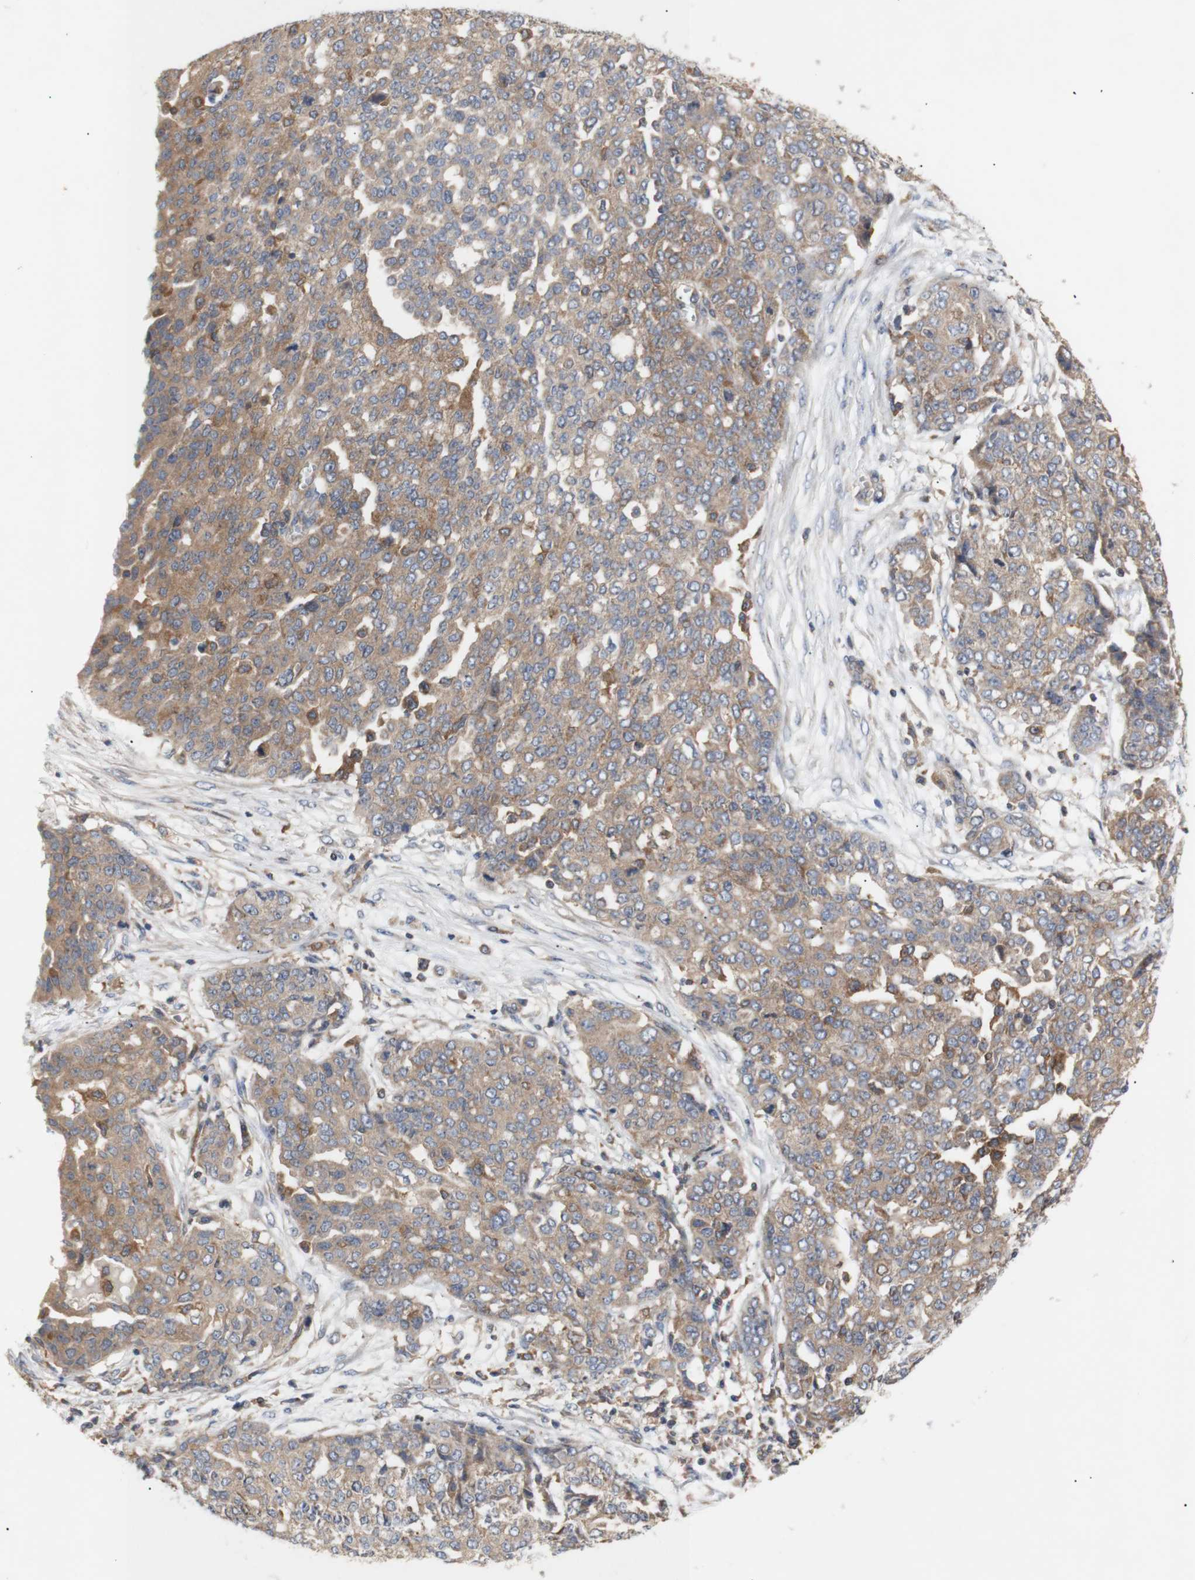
{"staining": {"intensity": "moderate", "quantity": ">75%", "location": "cytoplasmic/membranous"}, "tissue": "ovarian cancer", "cell_type": "Tumor cells", "image_type": "cancer", "snomed": [{"axis": "morphology", "description": "Cystadenocarcinoma, serous, NOS"}, {"axis": "topography", "description": "Soft tissue"}, {"axis": "topography", "description": "Ovary"}], "caption": "Protein staining of ovarian cancer (serous cystadenocarcinoma) tissue displays moderate cytoplasmic/membranous staining in about >75% of tumor cells.", "gene": "IKBKG", "patient": {"sex": "female", "age": 57}}